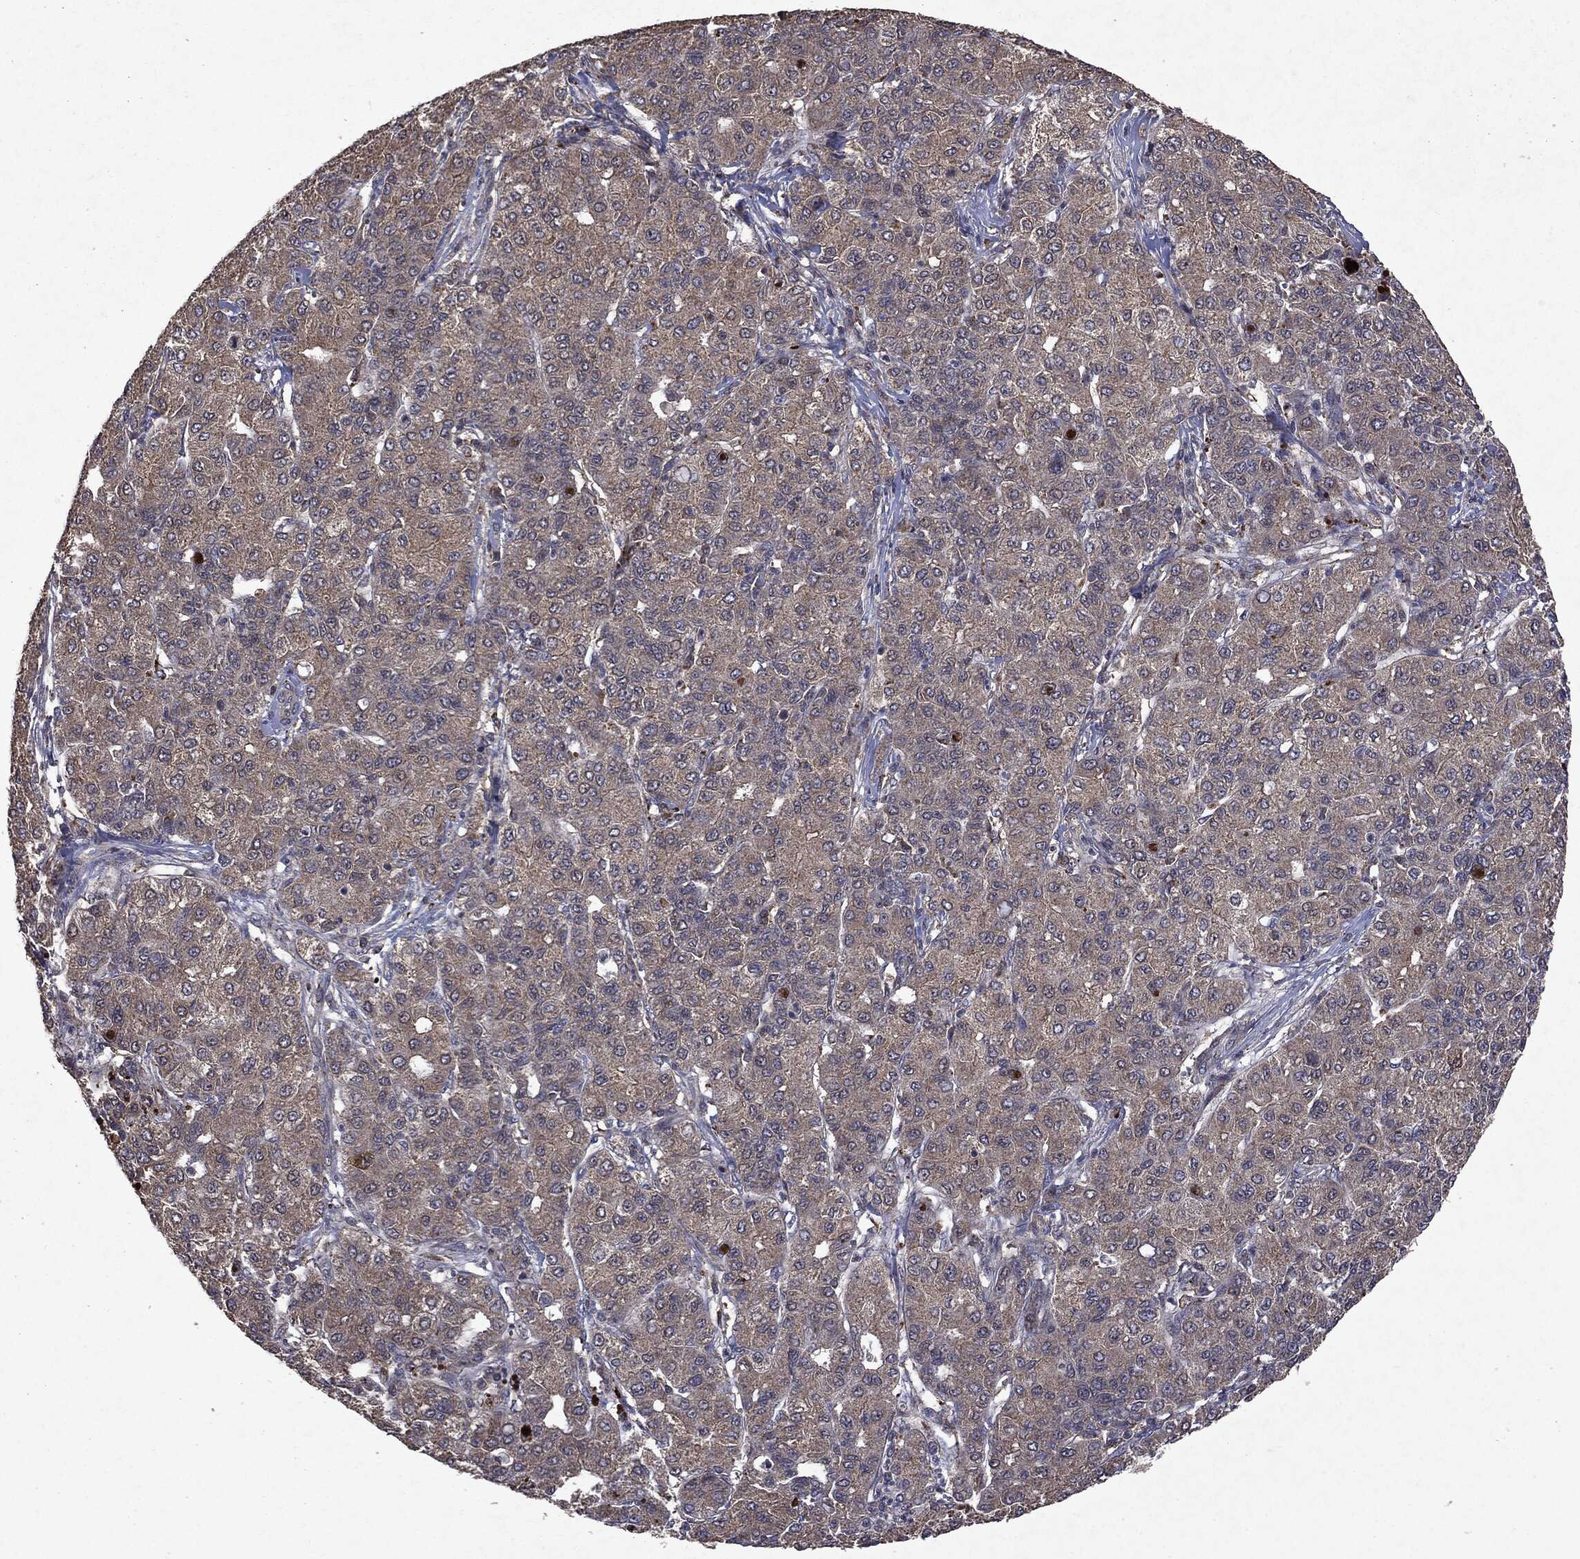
{"staining": {"intensity": "negative", "quantity": "none", "location": "none"}, "tissue": "liver cancer", "cell_type": "Tumor cells", "image_type": "cancer", "snomed": [{"axis": "morphology", "description": "Carcinoma, Hepatocellular, NOS"}, {"axis": "topography", "description": "Liver"}], "caption": "Tumor cells are negative for brown protein staining in liver cancer (hepatocellular carcinoma).", "gene": "PTEN", "patient": {"sex": "male", "age": 65}}